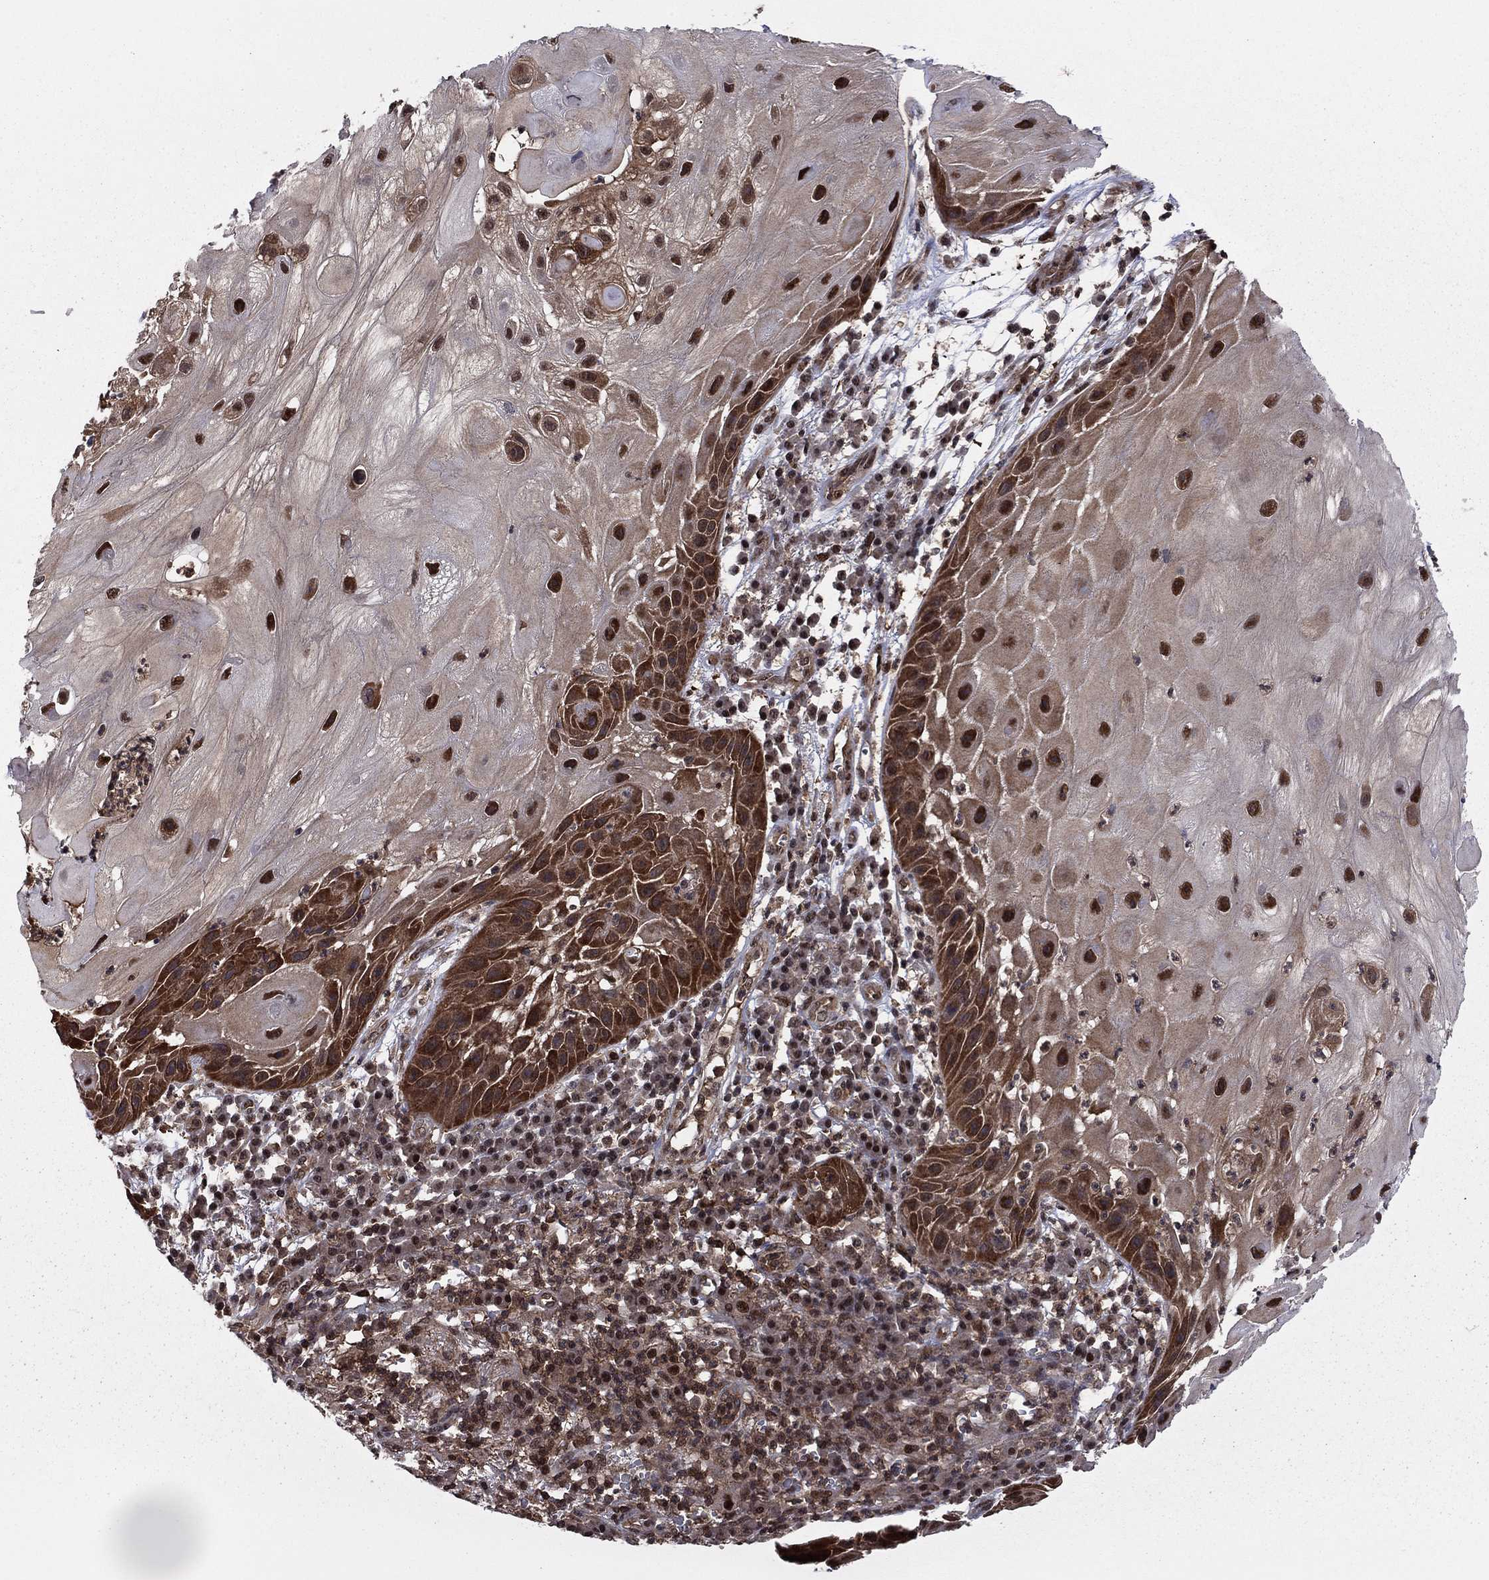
{"staining": {"intensity": "strong", "quantity": "25%-75%", "location": "cytoplasmic/membranous,nuclear"}, "tissue": "skin cancer", "cell_type": "Tumor cells", "image_type": "cancer", "snomed": [{"axis": "morphology", "description": "Normal tissue, NOS"}, {"axis": "morphology", "description": "Squamous cell carcinoma, NOS"}, {"axis": "topography", "description": "Skin"}], "caption": "IHC of skin squamous cell carcinoma demonstrates high levels of strong cytoplasmic/membranous and nuclear expression in approximately 25%-75% of tumor cells. (brown staining indicates protein expression, while blue staining denotes nuclei).", "gene": "PSMD2", "patient": {"sex": "male", "age": 79}}